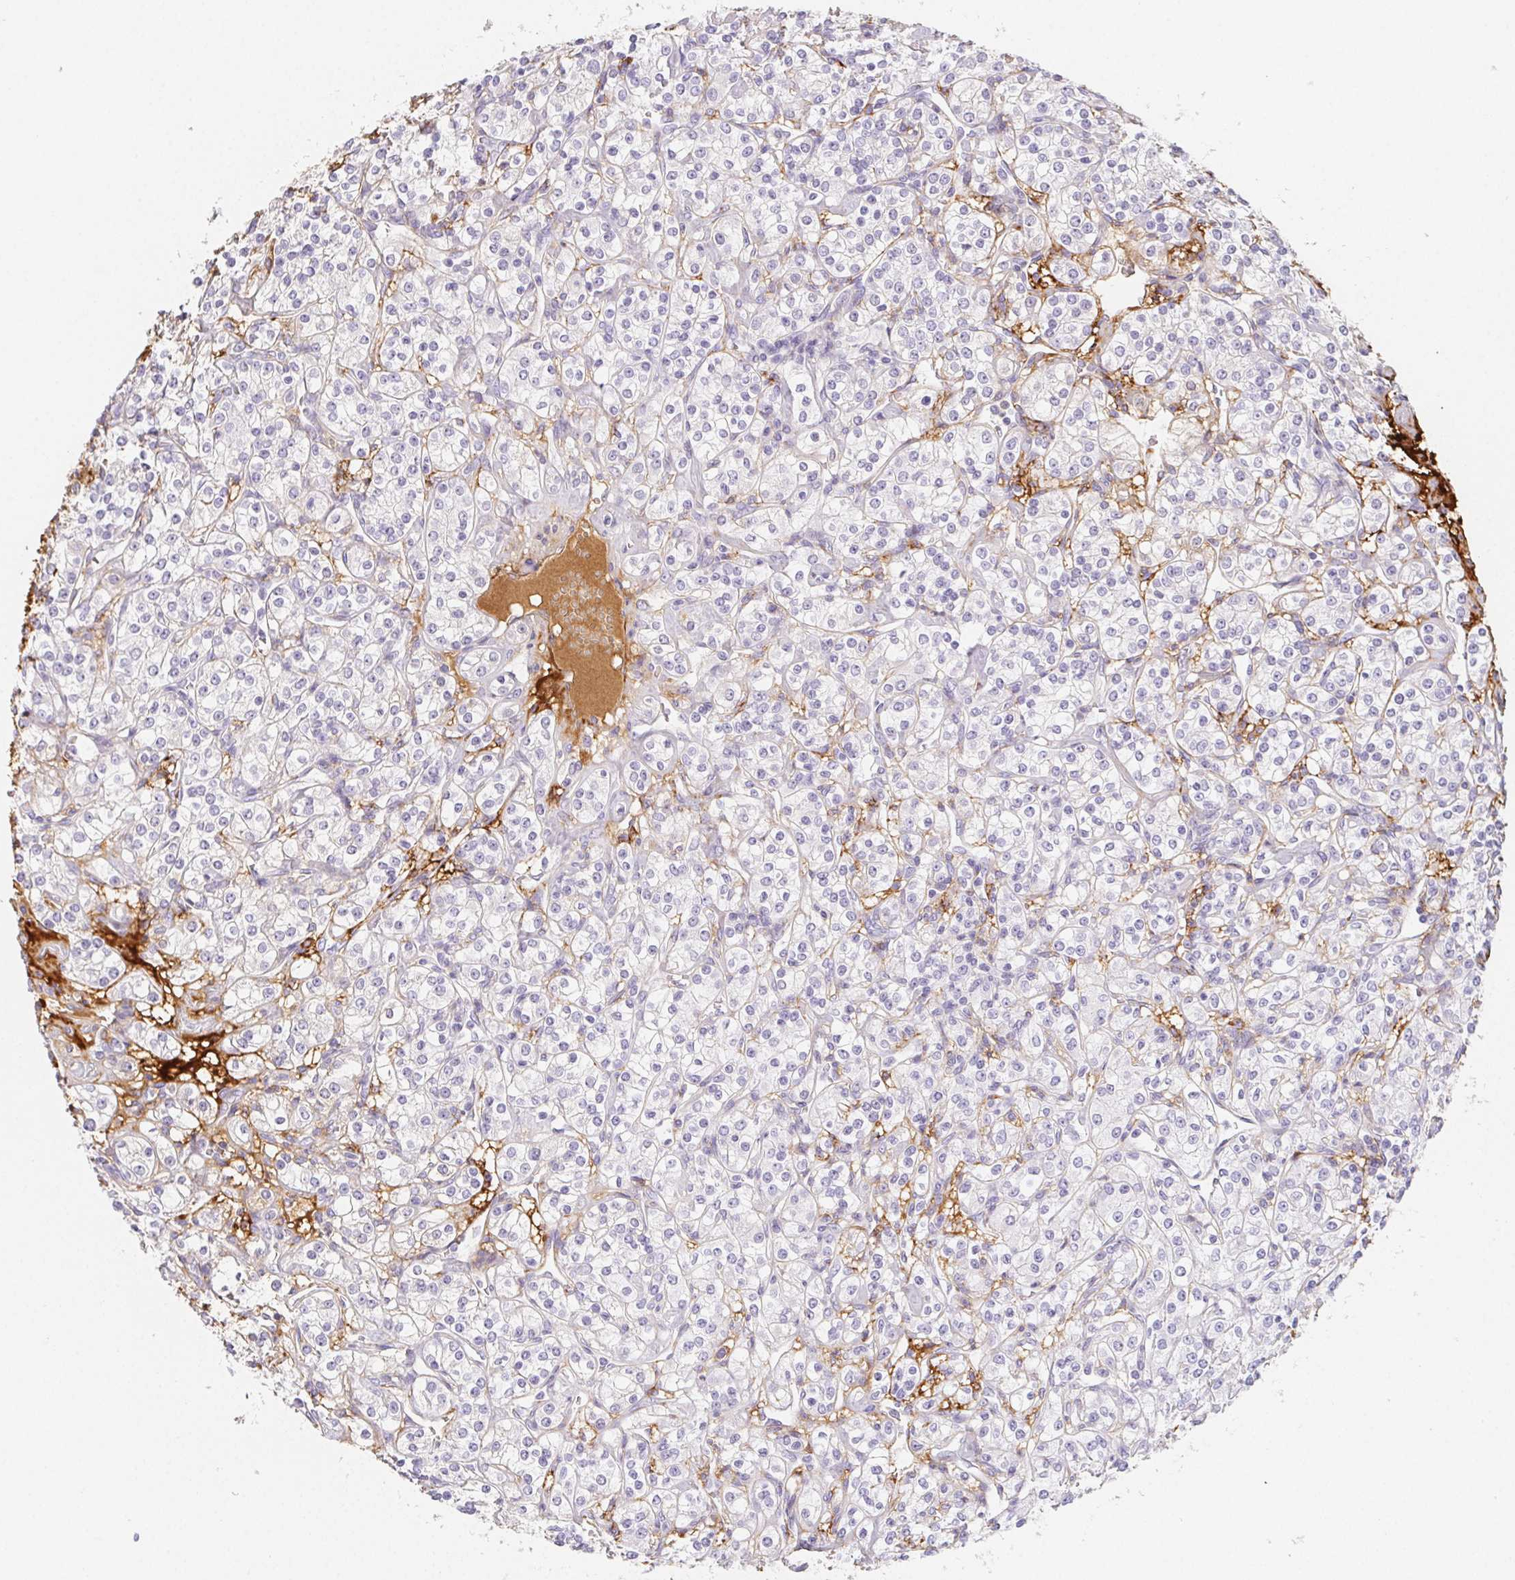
{"staining": {"intensity": "negative", "quantity": "none", "location": "none"}, "tissue": "renal cancer", "cell_type": "Tumor cells", "image_type": "cancer", "snomed": [{"axis": "morphology", "description": "Adenocarcinoma, NOS"}, {"axis": "topography", "description": "Kidney"}], "caption": "Tumor cells are negative for brown protein staining in adenocarcinoma (renal).", "gene": "ITIH2", "patient": {"sex": "male", "age": 77}}